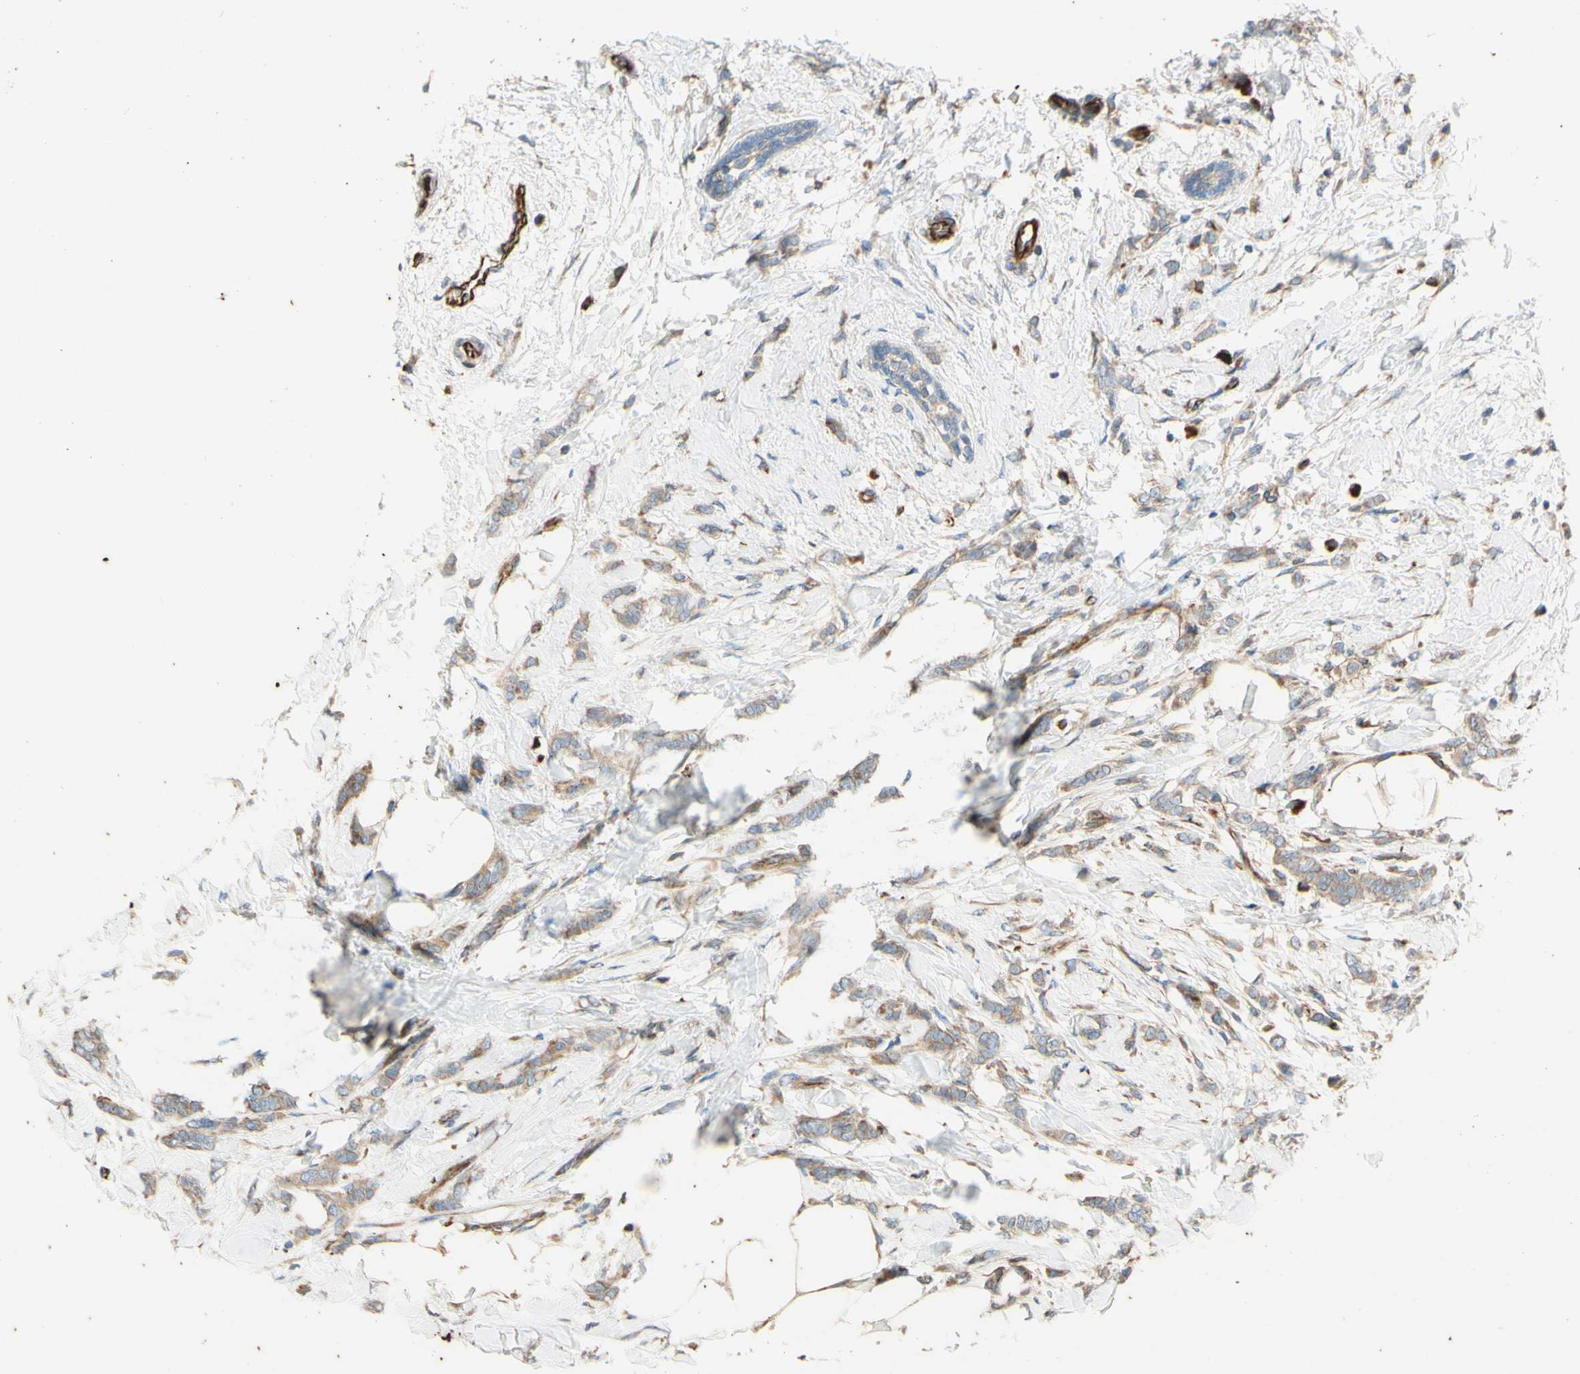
{"staining": {"intensity": "weak", "quantity": ">75%", "location": "cytoplasmic/membranous"}, "tissue": "breast cancer", "cell_type": "Tumor cells", "image_type": "cancer", "snomed": [{"axis": "morphology", "description": "Lobular carcinoma, in situ"}, {"axis": "morphology", "description": "Lobular carcinoma"}, {"axis": "topography", "description": "Breast"}], "caption": "Weak cytoplasmic/membranous protein positivity is present in about >75% of tumor cells in lobular carcinoma in situ (breast).", "gene": "C1orf43", "patient": {"sex": "female", "age": 41}}